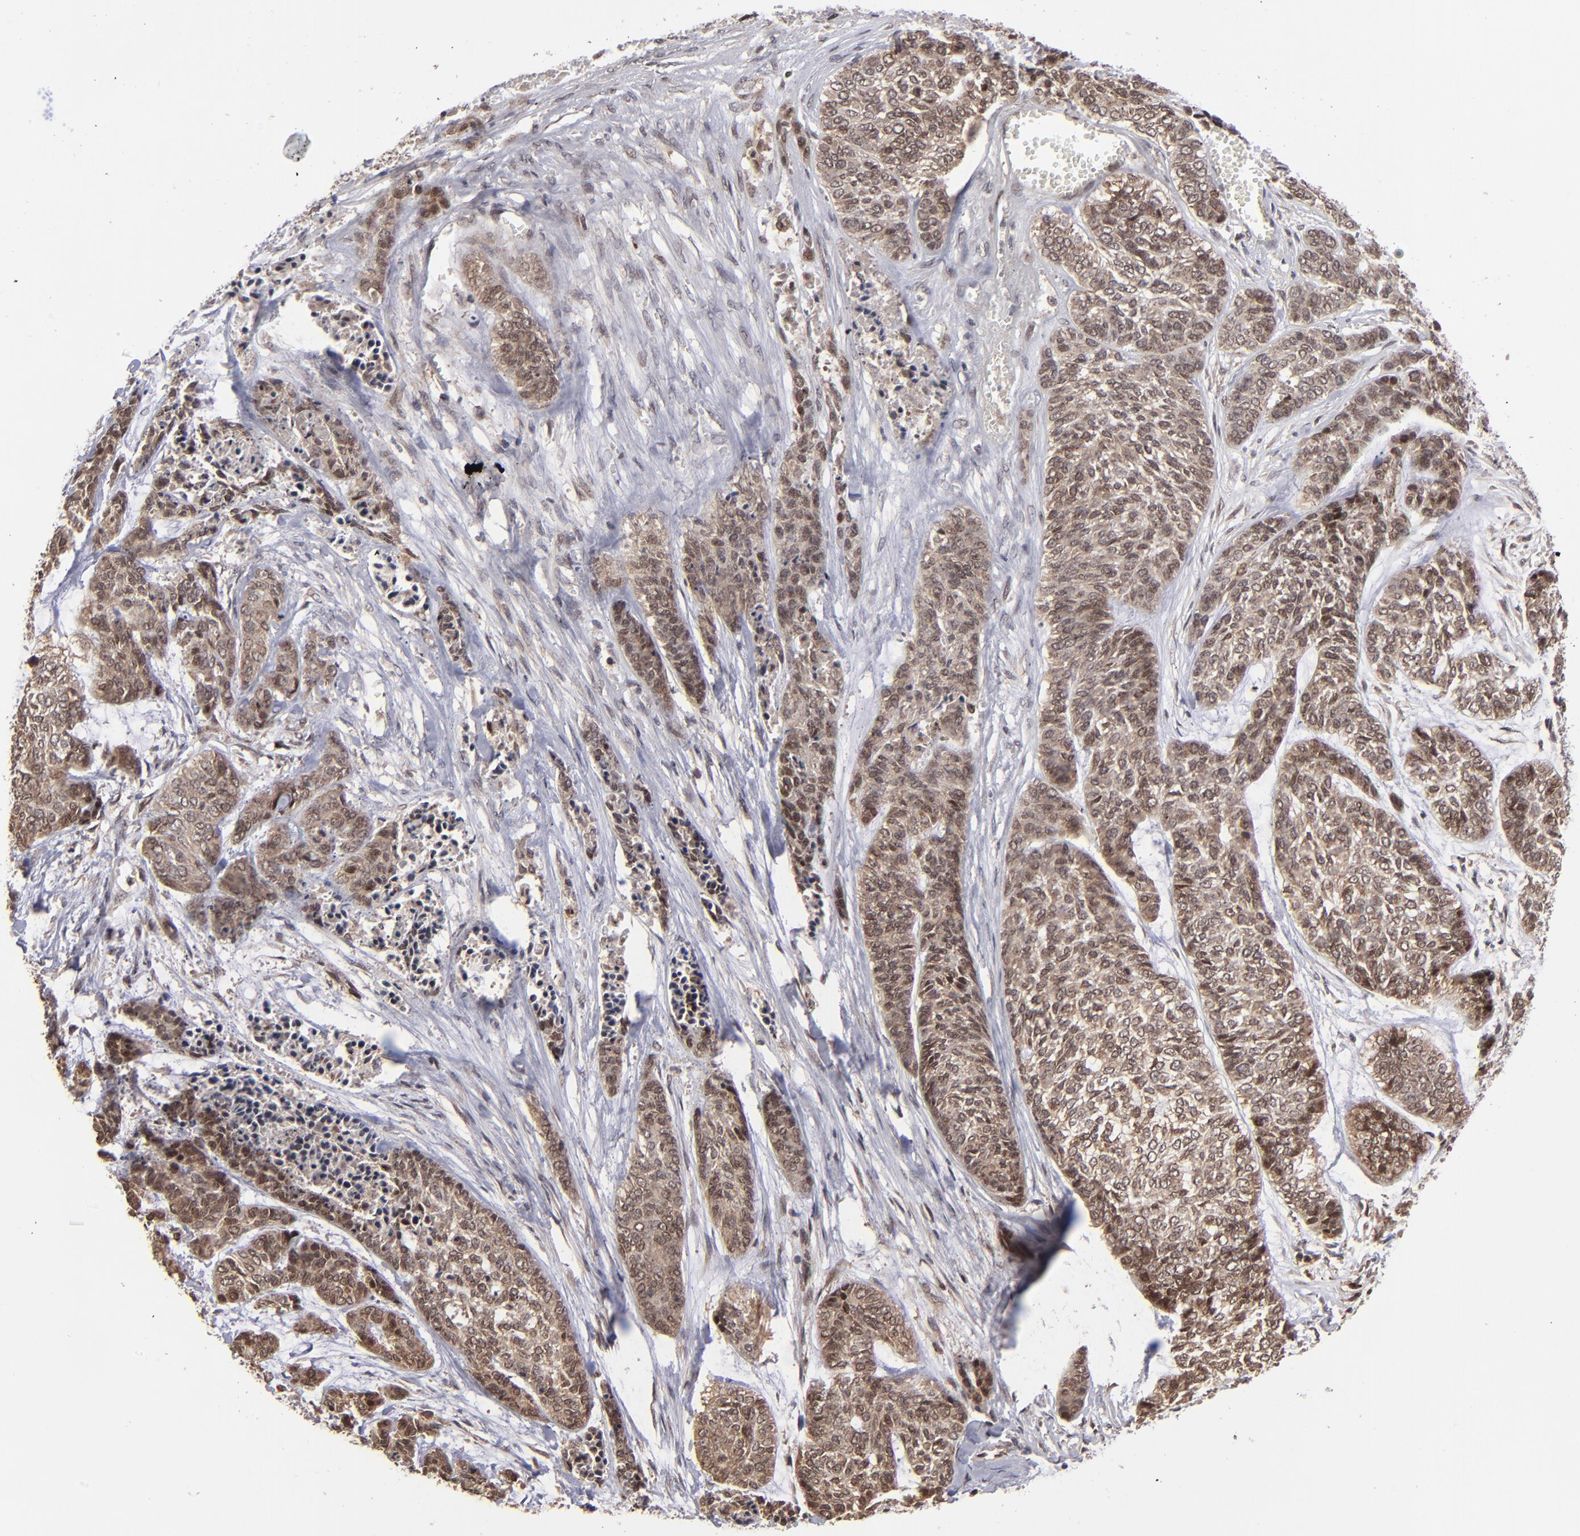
{"staining": {"intensity": "moderate", "quantity": ">75%", "location": "cytoplasmic/membranous,nuclear"}, "tissue": "skin cancer", "cell_type": "Tumor cells", "image_type": "cancer", "snomed": [{"axis": "morphology", "description": "Basal cell carcinoma"}, {"axis": "topography", "description": "Skin"}], "caption": "IHC histopathology image of human skin cancer stained for a protein (brown), which shows medium levels of moderate cytoplasmic/membranous and nuclear positivity in about >75% of tumor cells.", "gene": "RGS6", "patient": {"sex": "female", "age": 64}}